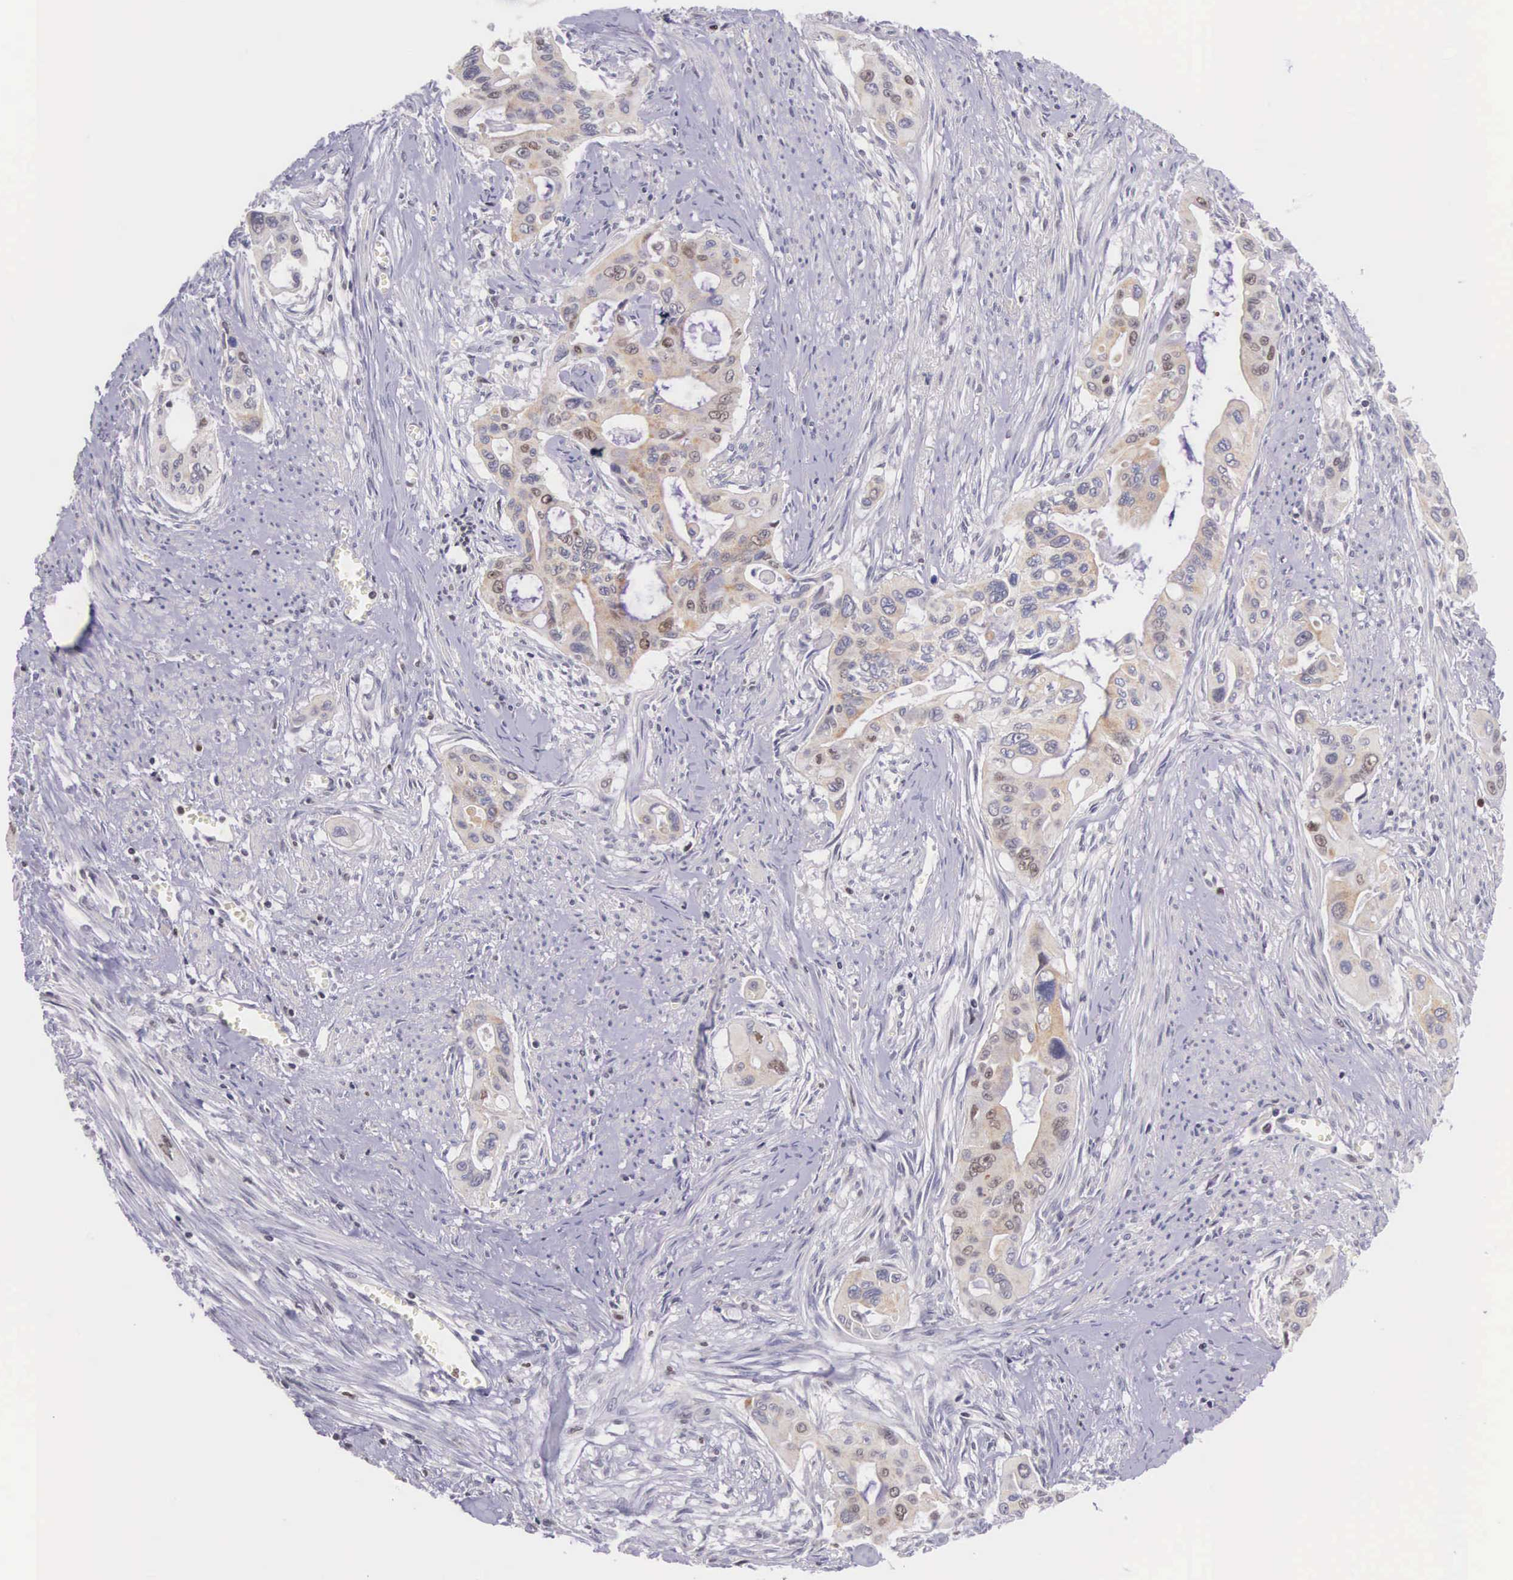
{"staining": {"intensity": "weak", "quantity": "<25%", "location": "cytoplasmic/membranous,nuclear"}, "tissue": "pancreatic cancer", "cell_type": "Tumor cells", "image_type": "cancer", "snomed": [{"axis": "morphology", "description": "Adenocarcinoma, NOS"}, {"axis": "topography", "description": "Pancreas"}], "caption": "A micrograph of human pancreatic cancer (adenocarcinoma) is negative for staining in tumor cells.", "gene": "VRK1", "patient": {"sex": "male", "age": 77}}